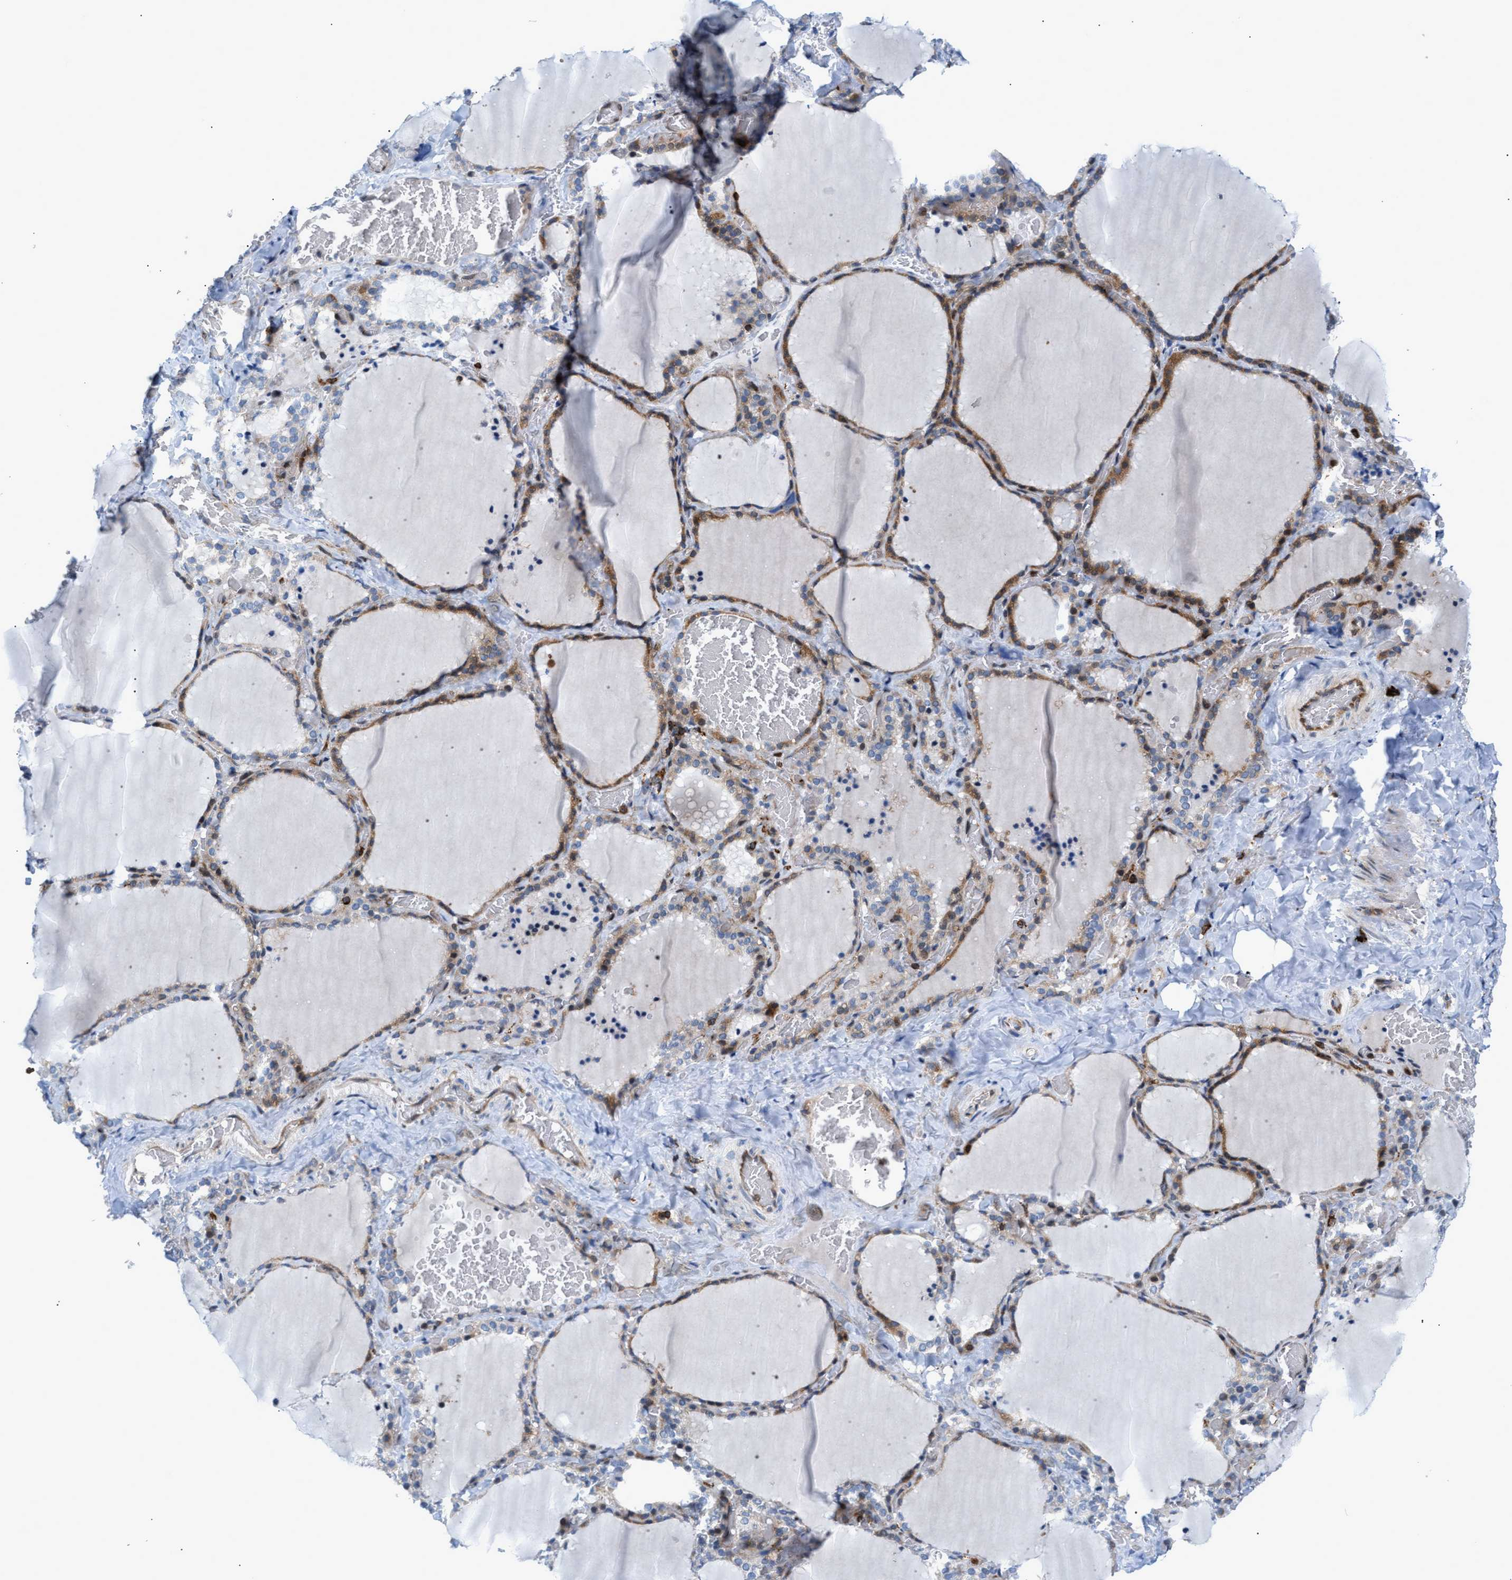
{"staining": {"intensity": "moderate", "quantity": "<25%", "location": "cytoplasmic/membranous"}, "tissue": "thyroid gland", "cell_type": "Glandular cells", "image_type": "normal", "snomed": [{"axis": "morphology", "description": "Normal tissue, NOS"}, {"axis": "topography", "description": "Thyroid gland"}], "caption": "Protein expression analysis of normal thyroid gland demonstrates moderate cytoplasmic/membranous positivity in about <25% of glandular cells.", "gene": "ATP9A", "patient": {"sex": "female", "age": 22}}